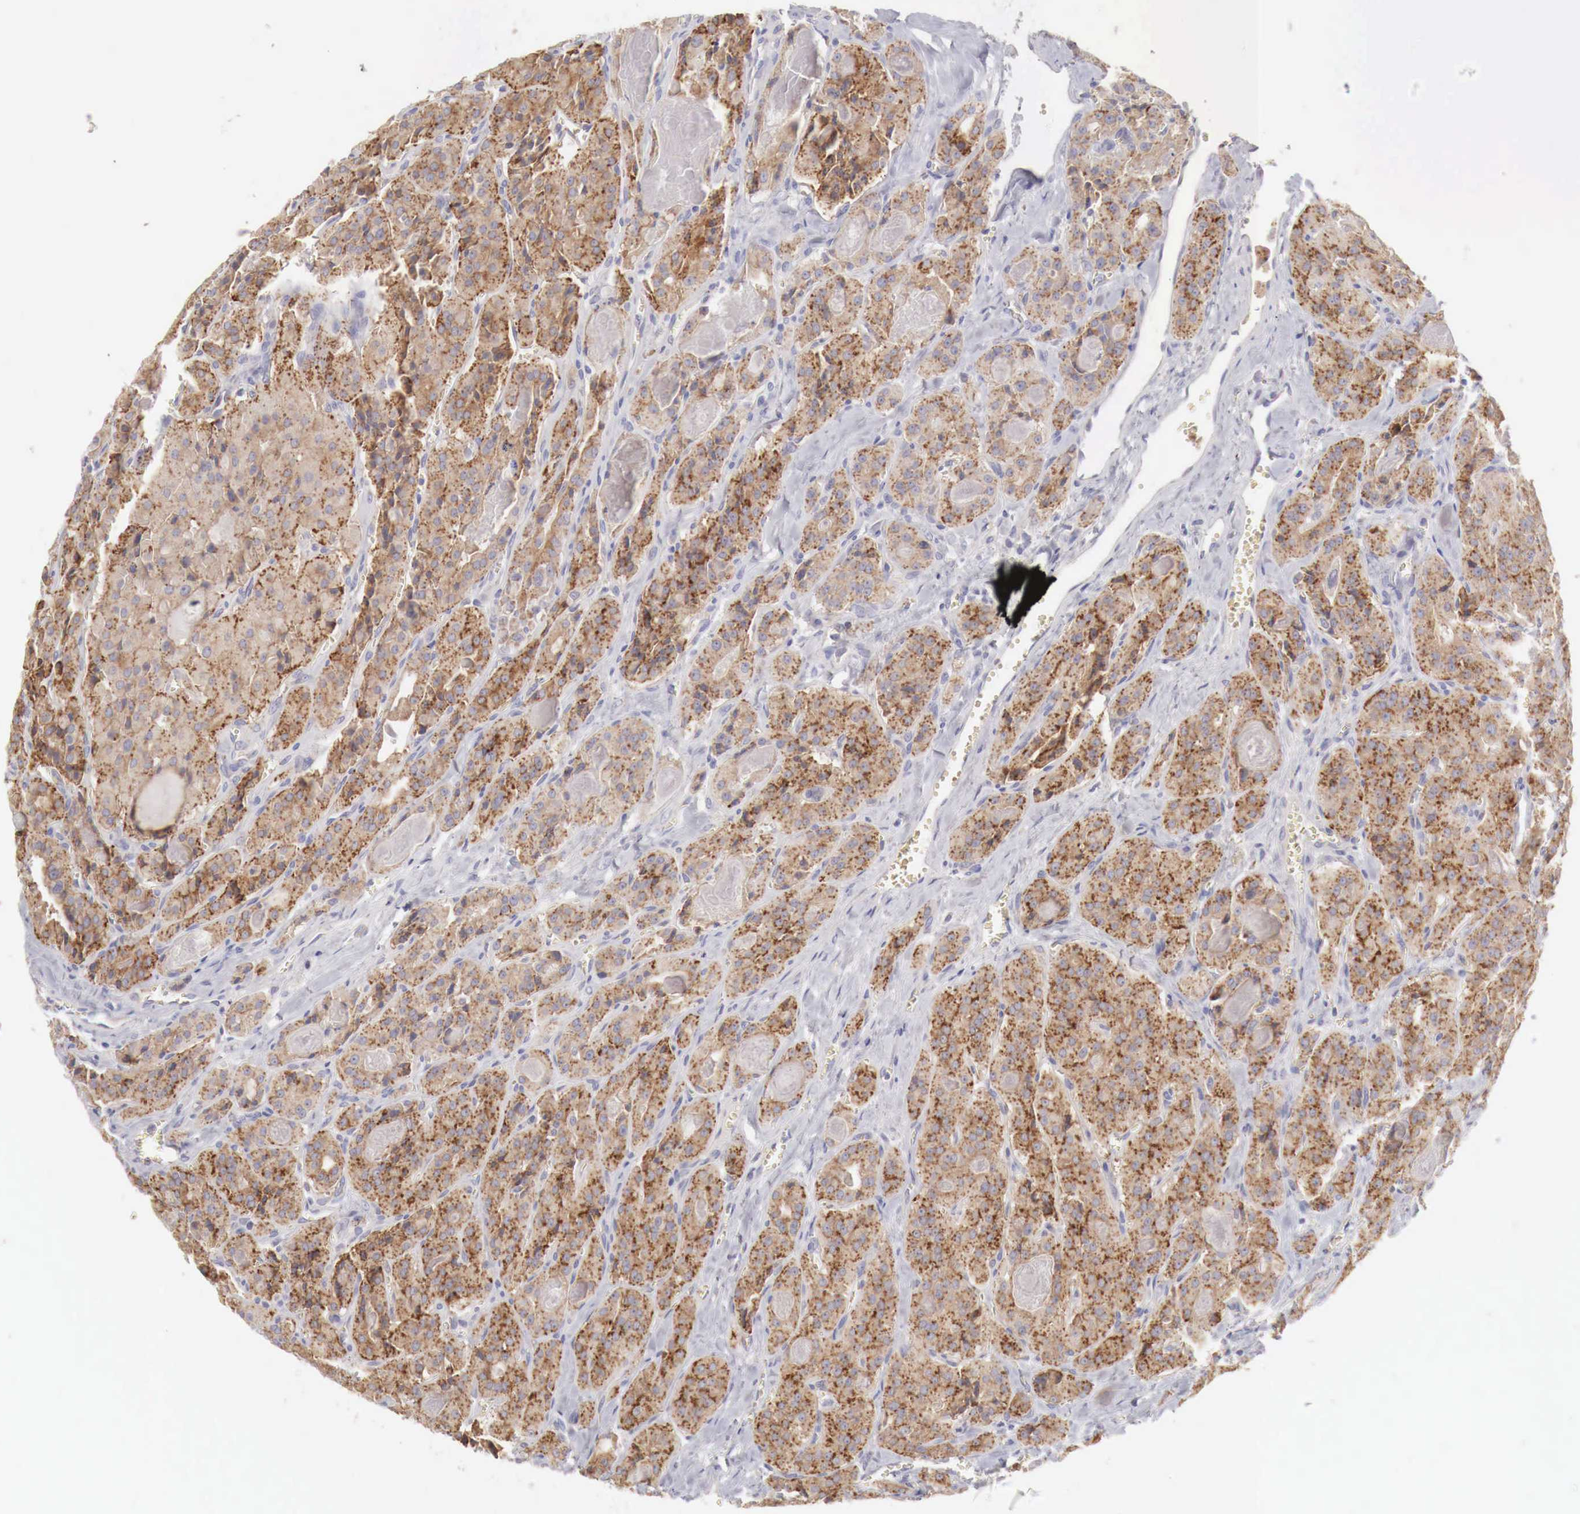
{"staining": {"intensity": "strong", "quantity": ">75%", "location": "cytoplasmic/membranous"}, "tissue": "thyroid cancer", "cell_type": "Tumor cells", "image_type": "cancer", "snomed": [{"axis": "morphology", "description": "Carcinoma, NOS"}, {"axis": "topography", "description": "Thyroid gland"}], "caption": "Thyroid carcinoma stained for a protein (brown) shows strong cytoplasmic/membranous positive positivity in about >75% of tumor cells.", "gene": "NSDHL", "patient": {"sex": "male", "age": 76}}